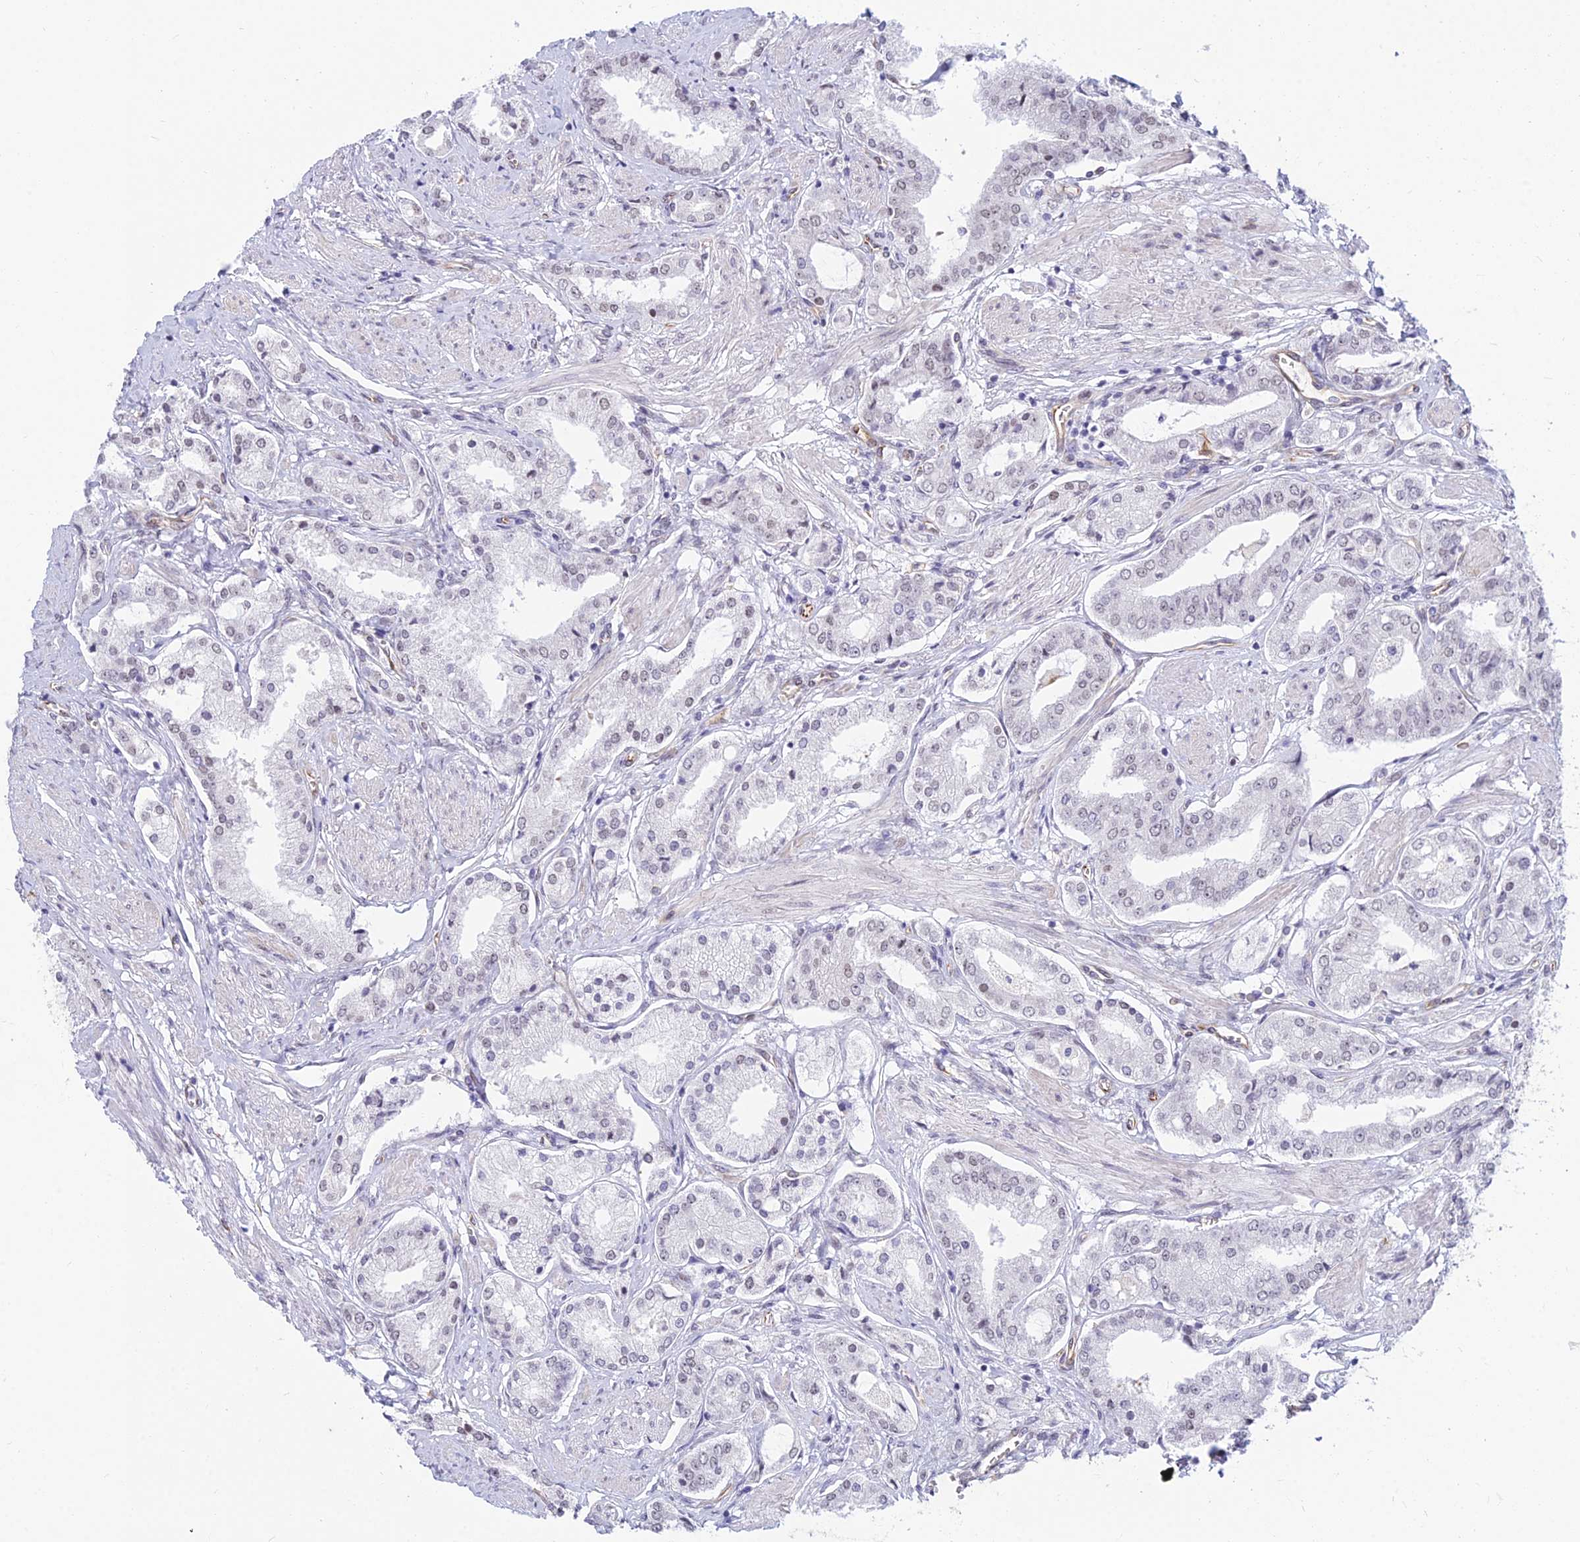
{"staining": {"intensity": "weak", "quantity": "<25%", "location": "nuclear"}, "tissue": "prostate cancer", "cell_type": "Tumor cells", "image_type": "cancer", "snomed": [{"axis": "morphology", "description": "Adenocarcinoma, High grade"}, {"axis": "topography", "description": "Prostate and seminal vesicle, NOS"}], "caption": "Tumor cells show no significant expression in prostate cancer (adenocarcinoma (high-grade)). (DAB immunohistochemistry (IHC) visualized using brightfield microscopy, high magnification).", "gene": "SAPCD2", "patient": {"sex": "male", "age": 64}}